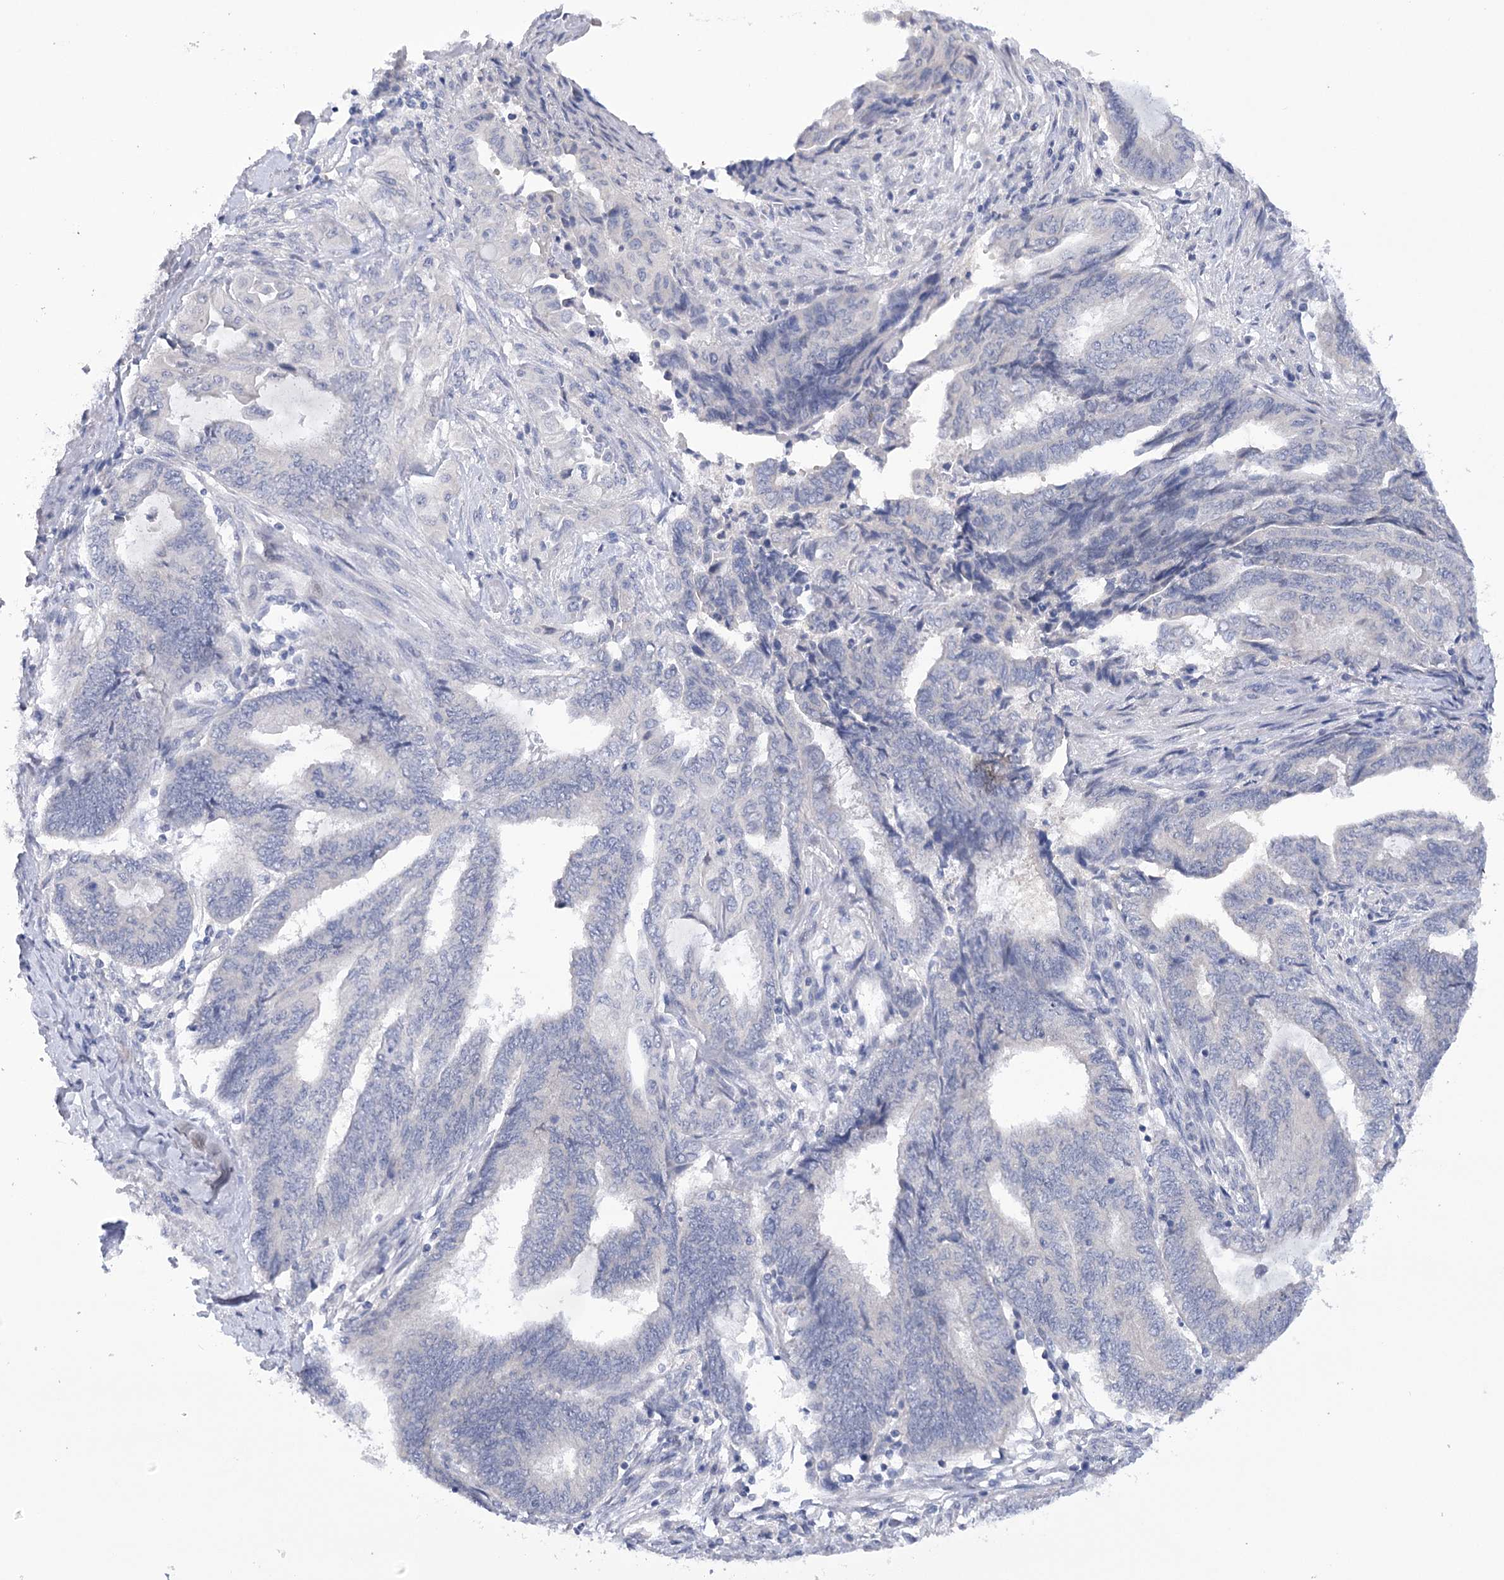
{"staining": {"intensity": "negative", "quantity": "none", "location": "none"}, "tissue": "endometrial cancer", "cell_type": "Tumor cells", "image_type": "cancer", "snomed": [{"axis": "morphology", "description": "Adenocarcinoma, NOS"}, {"axis": "topography", "description": "Uterus"}, {"axis": "topography", "description": "Endometrium"}], "caption": "The immunohistochemistry (IHC) histopathology image has no significant staining in tumor cells of endometrial cancer (adenocarcinoma) tissue.", "gene": "DCUN1D1", "patient": {"sex": "female", "age": 70}}